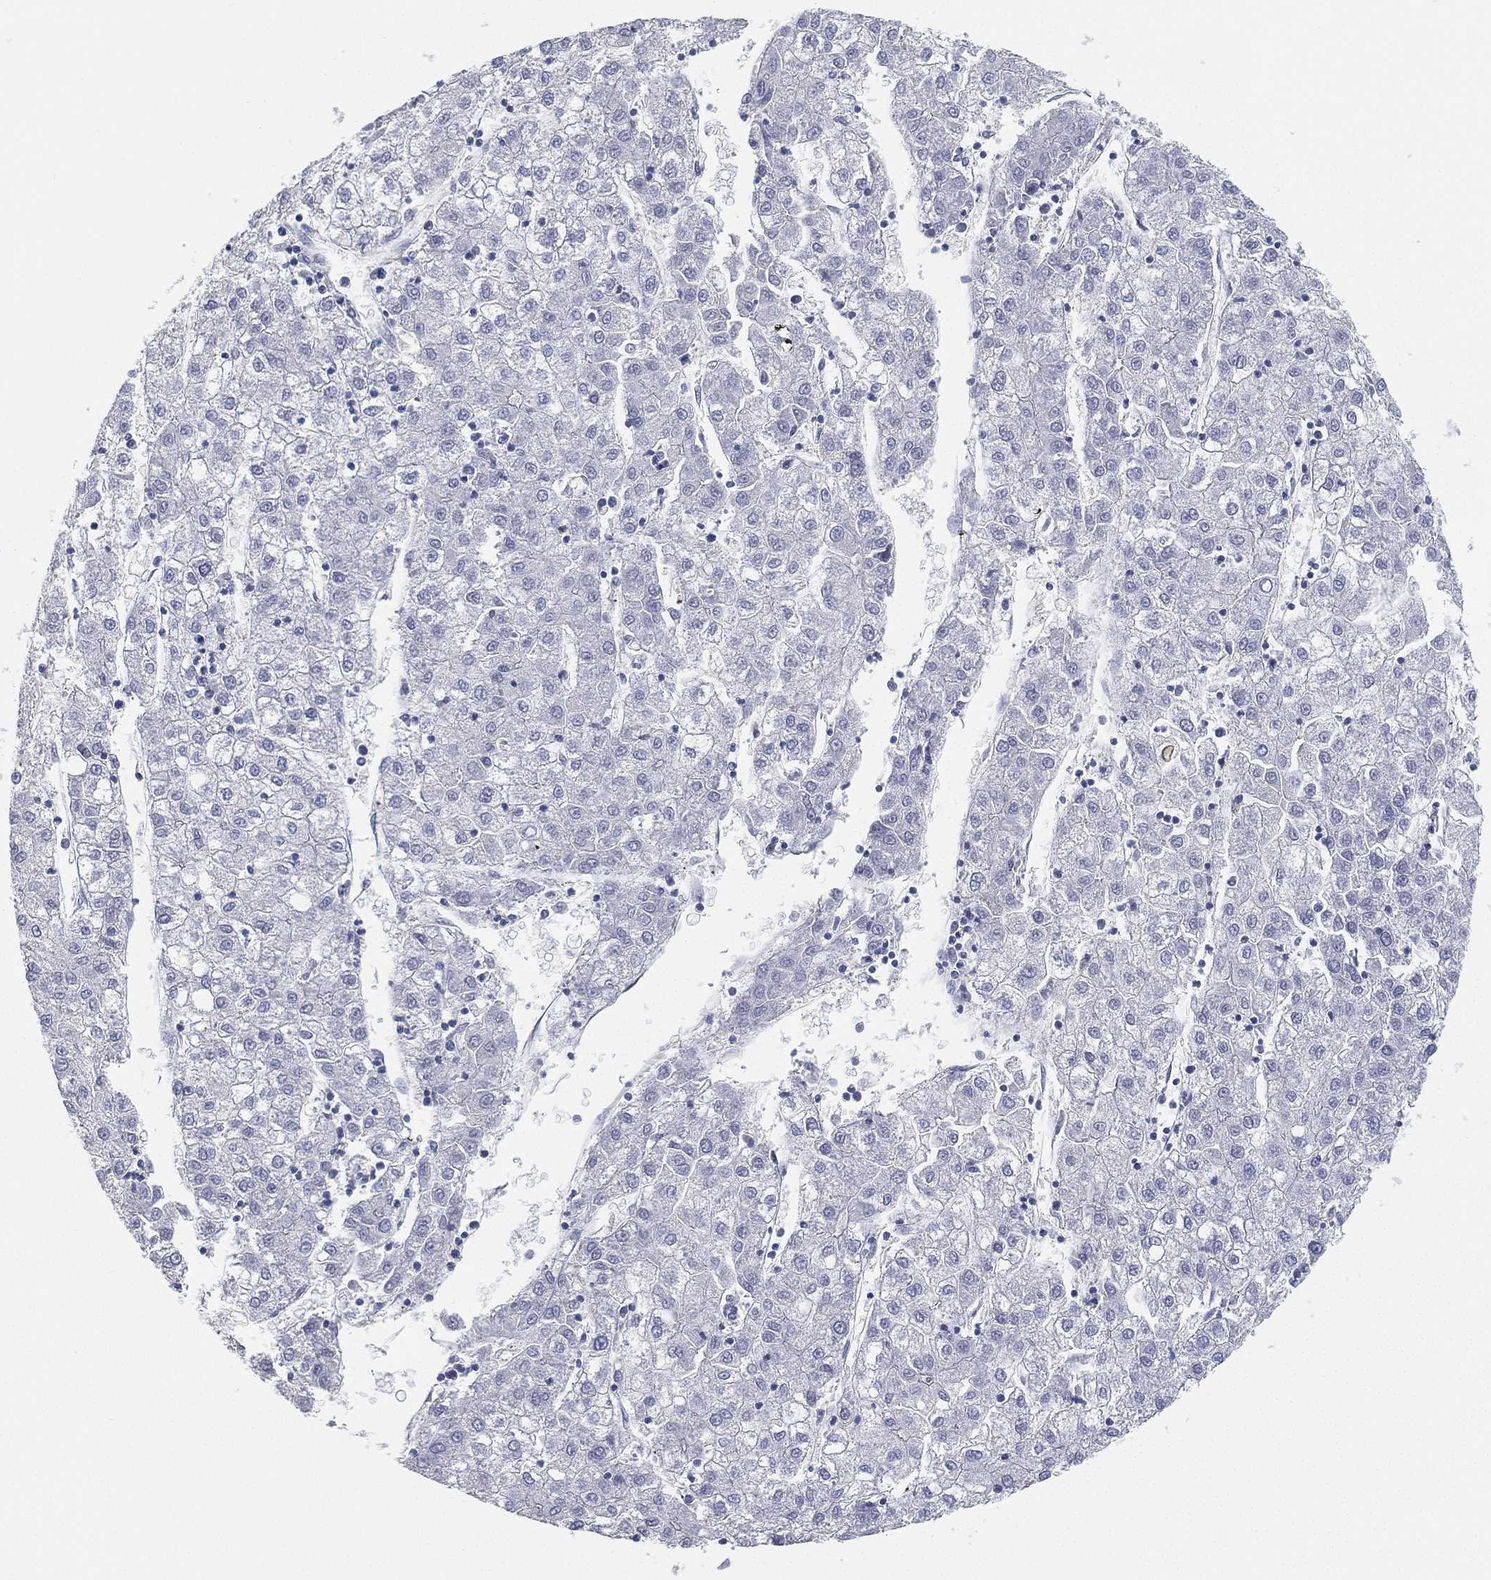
{"staining": {"intensity": "negative", "quantity": "none", "location": "none"}, "tissue": "liver cancer", "cell_type": "Tumor cells", "image_type": "cancer", "snomed": [{"axis": "morphology", "description": "Carcinoma, Hepatocellular, NOS"}, {"axis": "topography", "description": "Liver"}], "caption": "Immunohistochemistry of liver hepatocellular carcinoma reveals no expression in tumor cells.", "gene": "GPR61", "patient": {"sex": "male", "age": 72}}